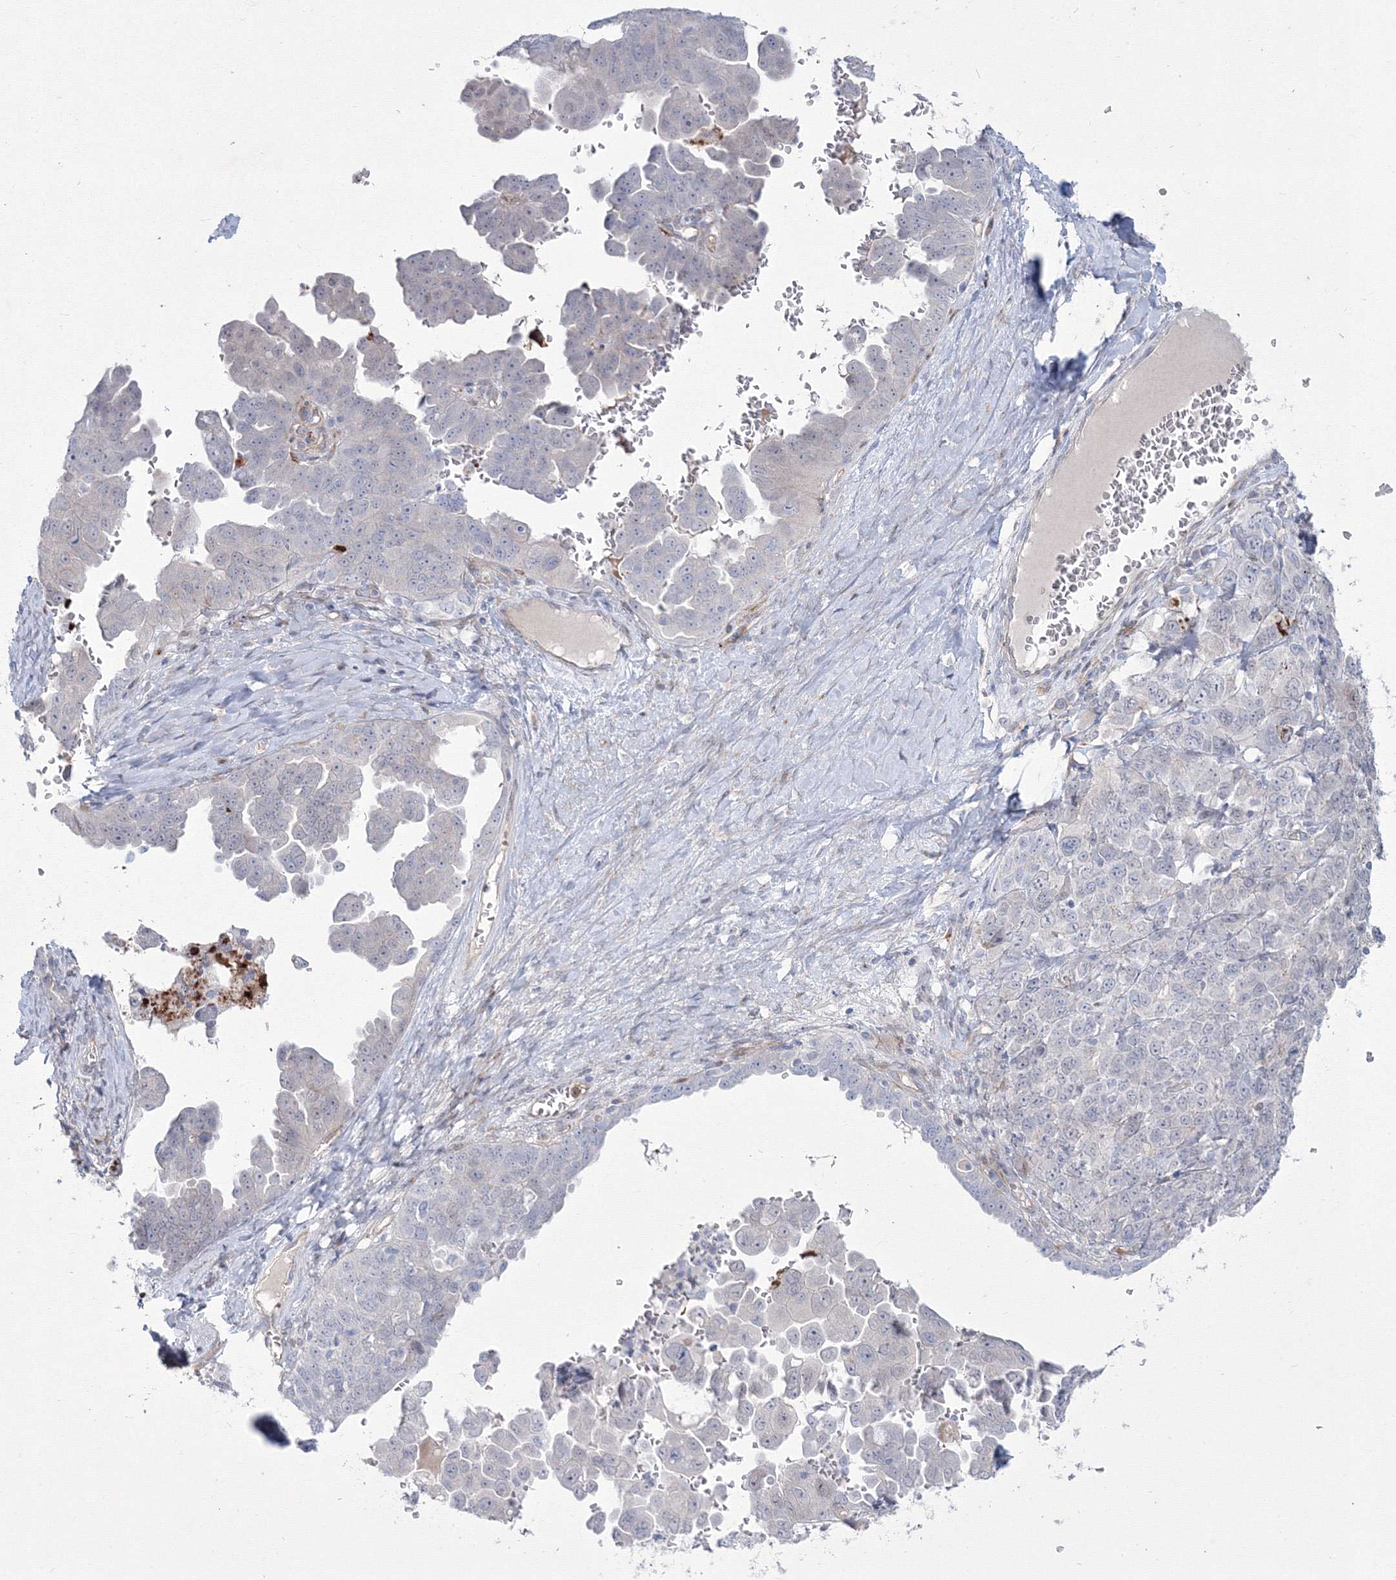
{"staining": {"intensity": "negative", "quantity": "none", "location": "none"}, "tissue": "ovarian cancer", "cell_type": "Tumor cells", "image_type": "cancer", "snomed": [{"axis": "morphology", "description": "Carcinoma, endometroid"}, {"axis": "topography", "description": "Ovary"}], "caption": "Immunohistochemical staining of human ovarian endometroid carcinoma demonstrates no significant positivity in tumor cells.", "gene": "HYAL2", "patient": {"sex": "female", "age": 62}}